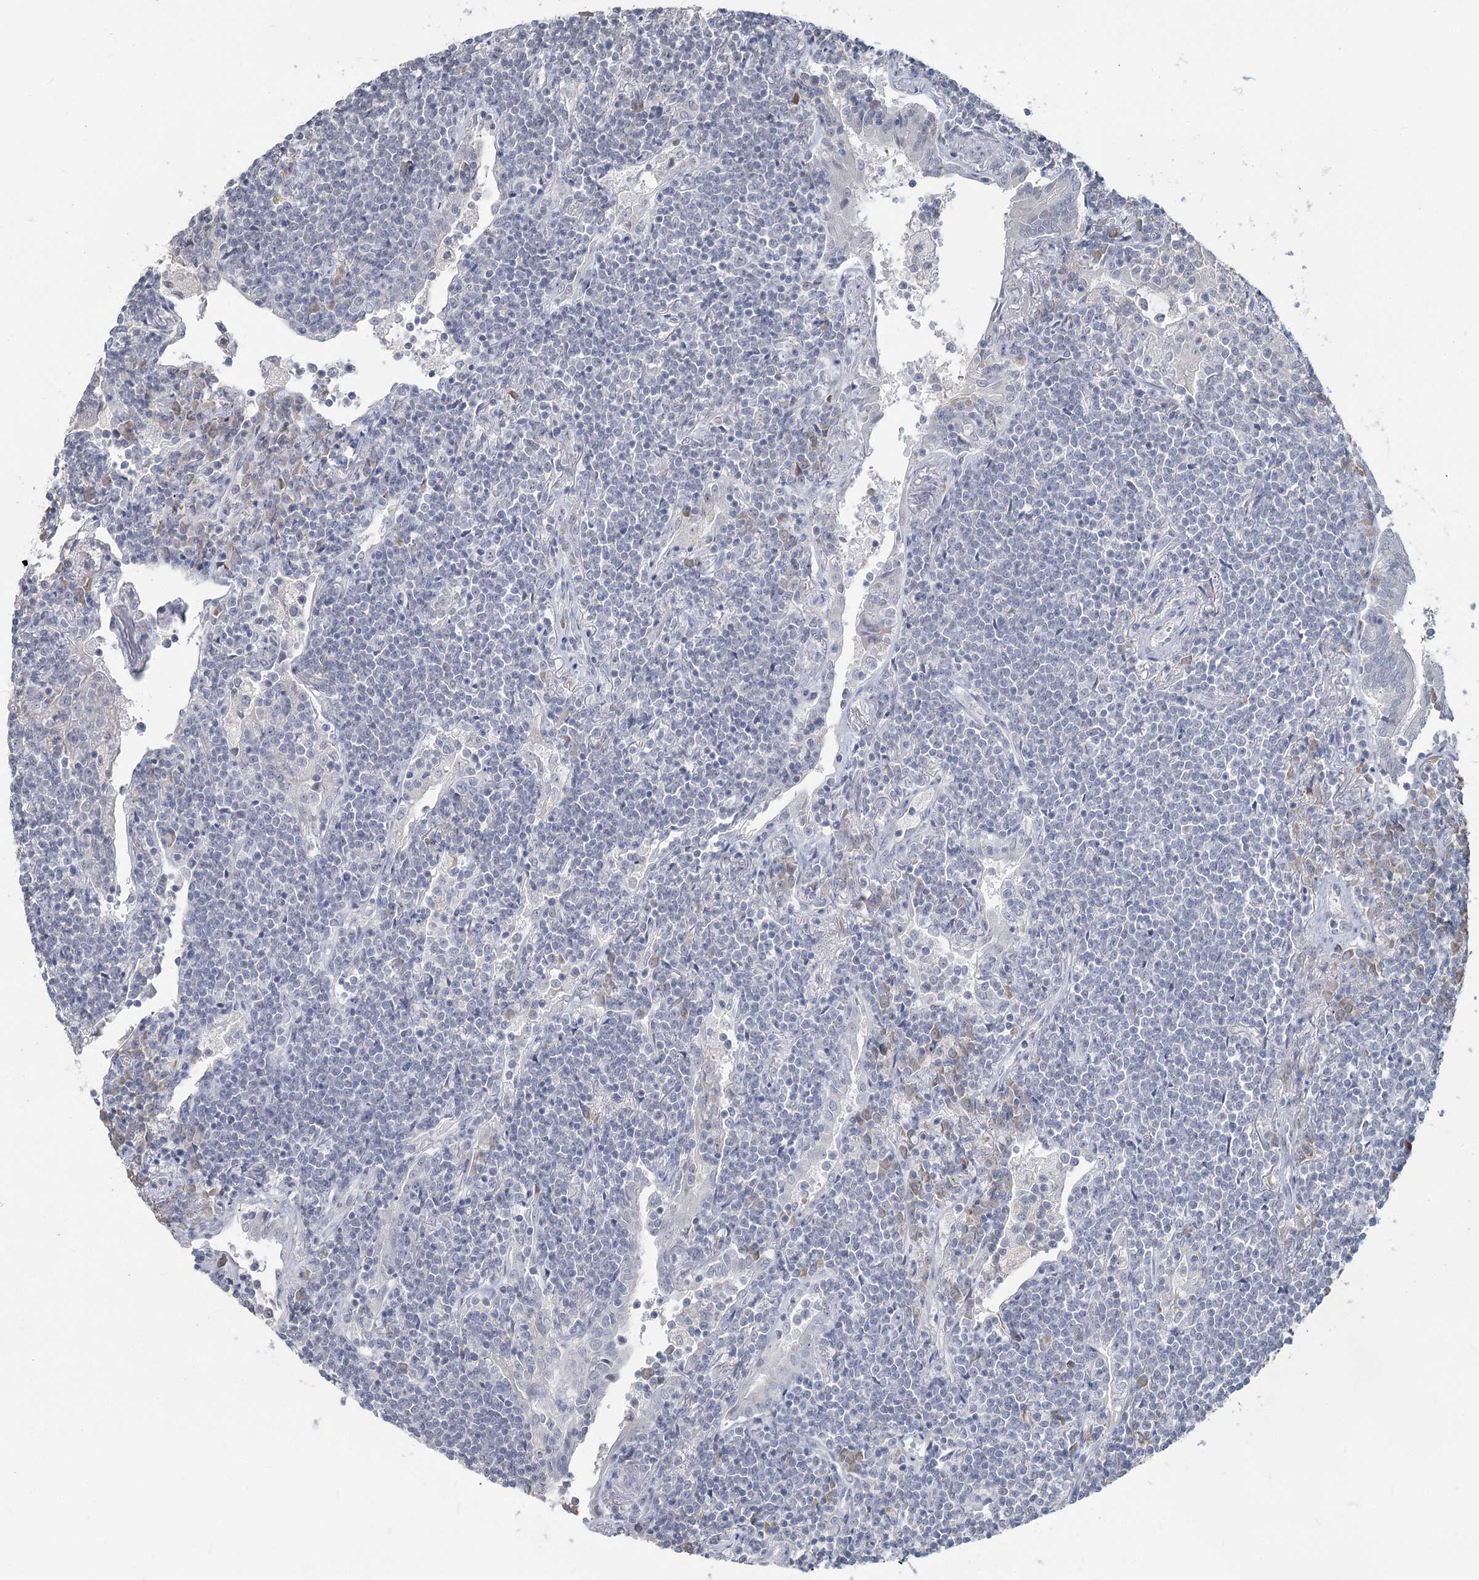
{"staining": {"intensity": "negative", "quantity": "none", "location": "none"}, "tissue": "lymphoma", "cell_type": "Tumor cells", "image_type": "cancer", "snomed": [{"axis": "morphology", "description": "Malignant lymphoma, non-Hodgkin's type, Low grade"}, {"axis": "topography", "description": "Lung"}], "caption": "Human lymphoma stained for a protein using immunohistochemistry reveals no expression in tumor cells.", "gene": "SLC9A3", "patient": {"sex": "female", "age": 71}}